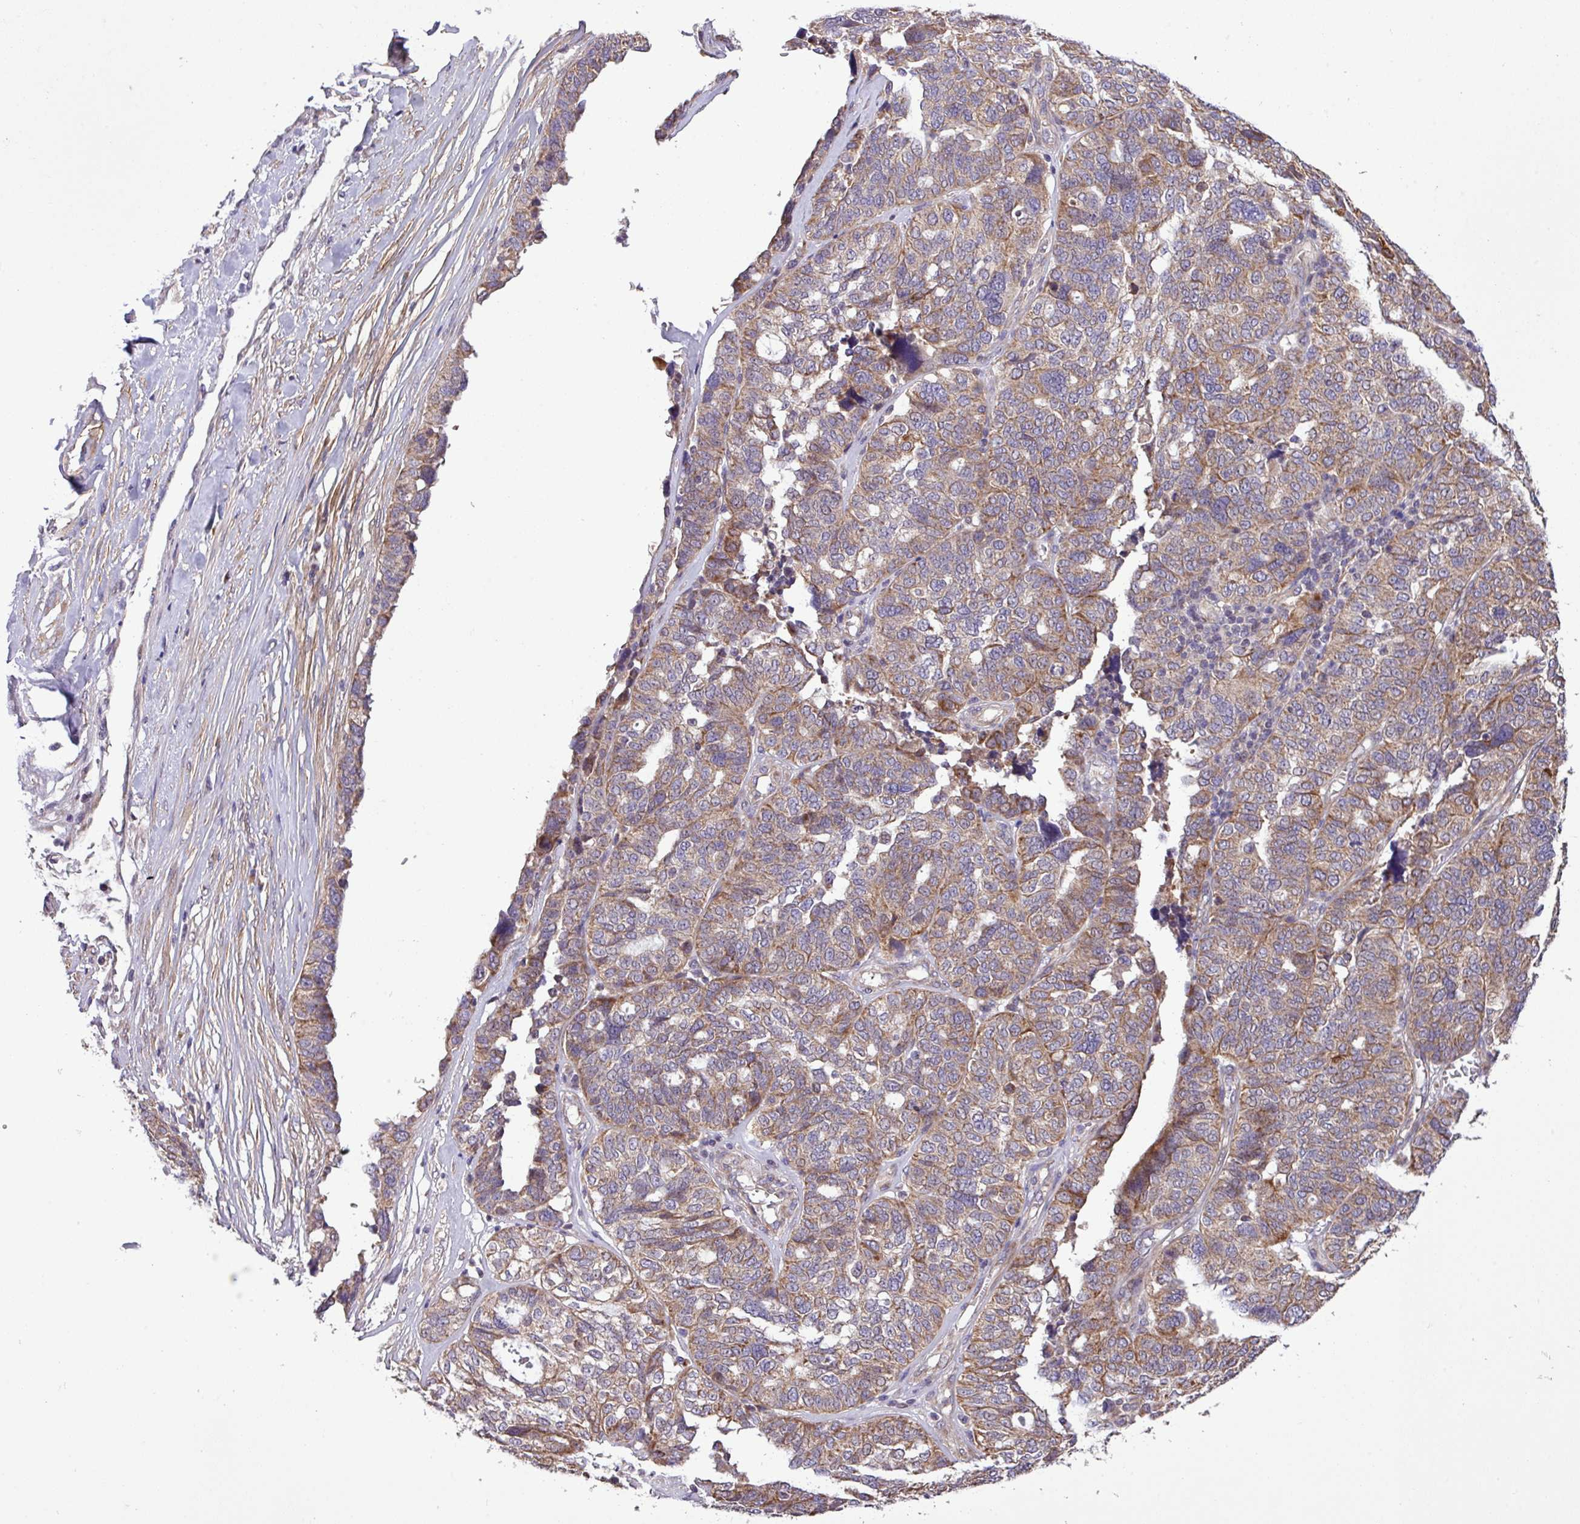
{"staining": {"intensity": "moderate", "quantity": ">75%", "location": "cytoplasmic/membranous"}, "tissue": "ovarian cancer", "cell_type": "Tumor cells", "image_type": "cancer", "snomed": [{"axis": "morphology", "description": "Cystadenocarcinoma, serous, NOS"}, {"axis": "topography", "description": "Ovary"}], "caption": "Immunohistochemical staining of human ovarian serous cystadenocarcinoma exhibits medium levels of moderate cytoplasmic/membranous positivity in about >75% of tumor cells.", "gene": "TIMM10B", "patient": {"sex": "female", "age": 59}}